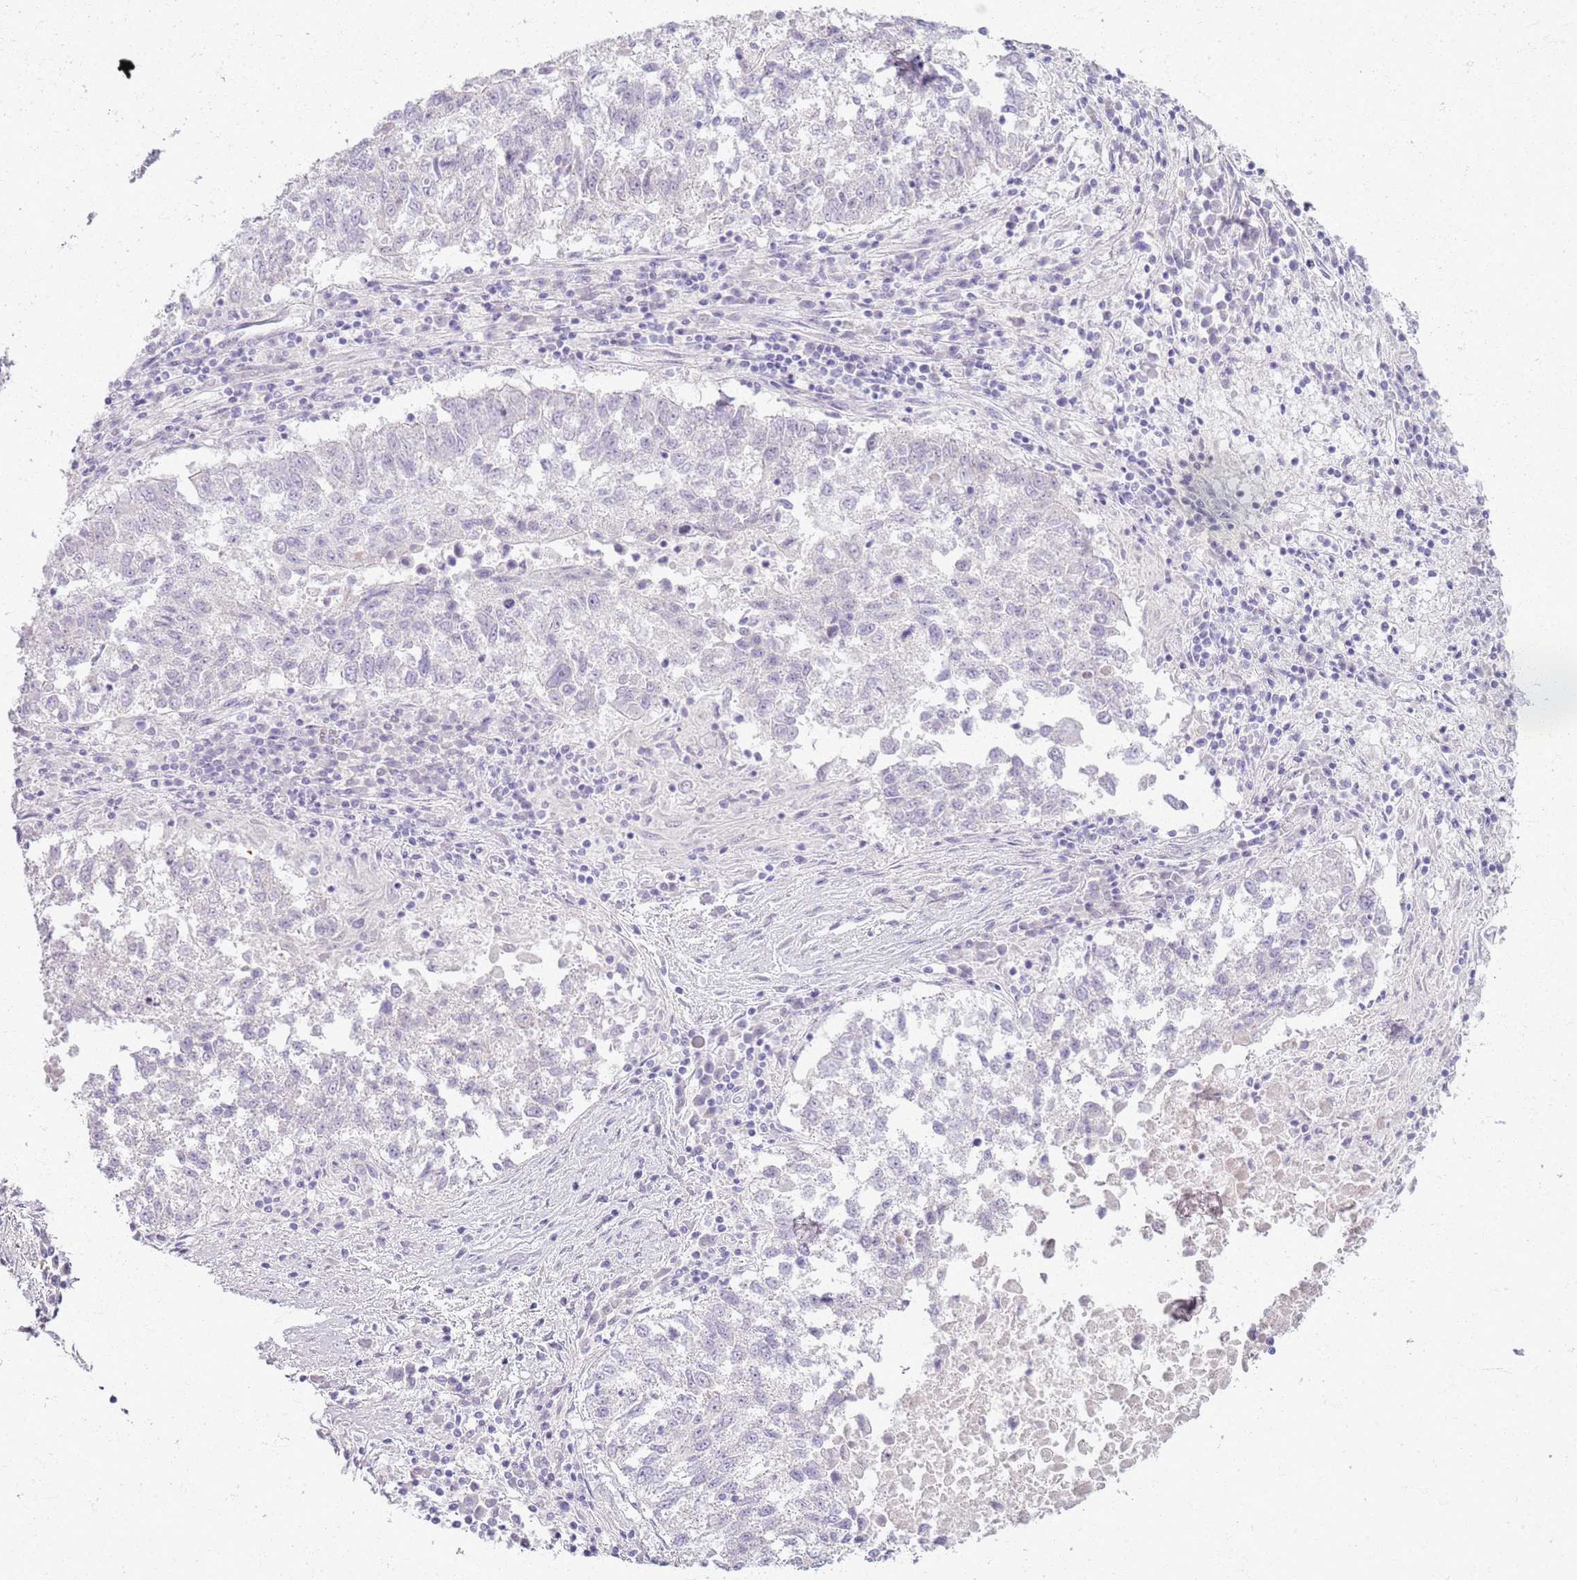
{"staining": {"intensity": "negative", "quantity": "none", "location": "none"}, "tissue": "lung cancer", "cell_type": "Tumor cells", "image_type": "cancer", "snomed": [{"axis": "morphology", "description": "Squamous cell carcinoma, NOS"}, {"axis": "topography", "description": "Lung"}], "caption": "A micrograph of lung cancer (squamous cell carcinoma) stained for a protein reveals no brown staining in tumor cells.", "gene": "CSRP3", "patient": {"sex": "male", "age": 73}}